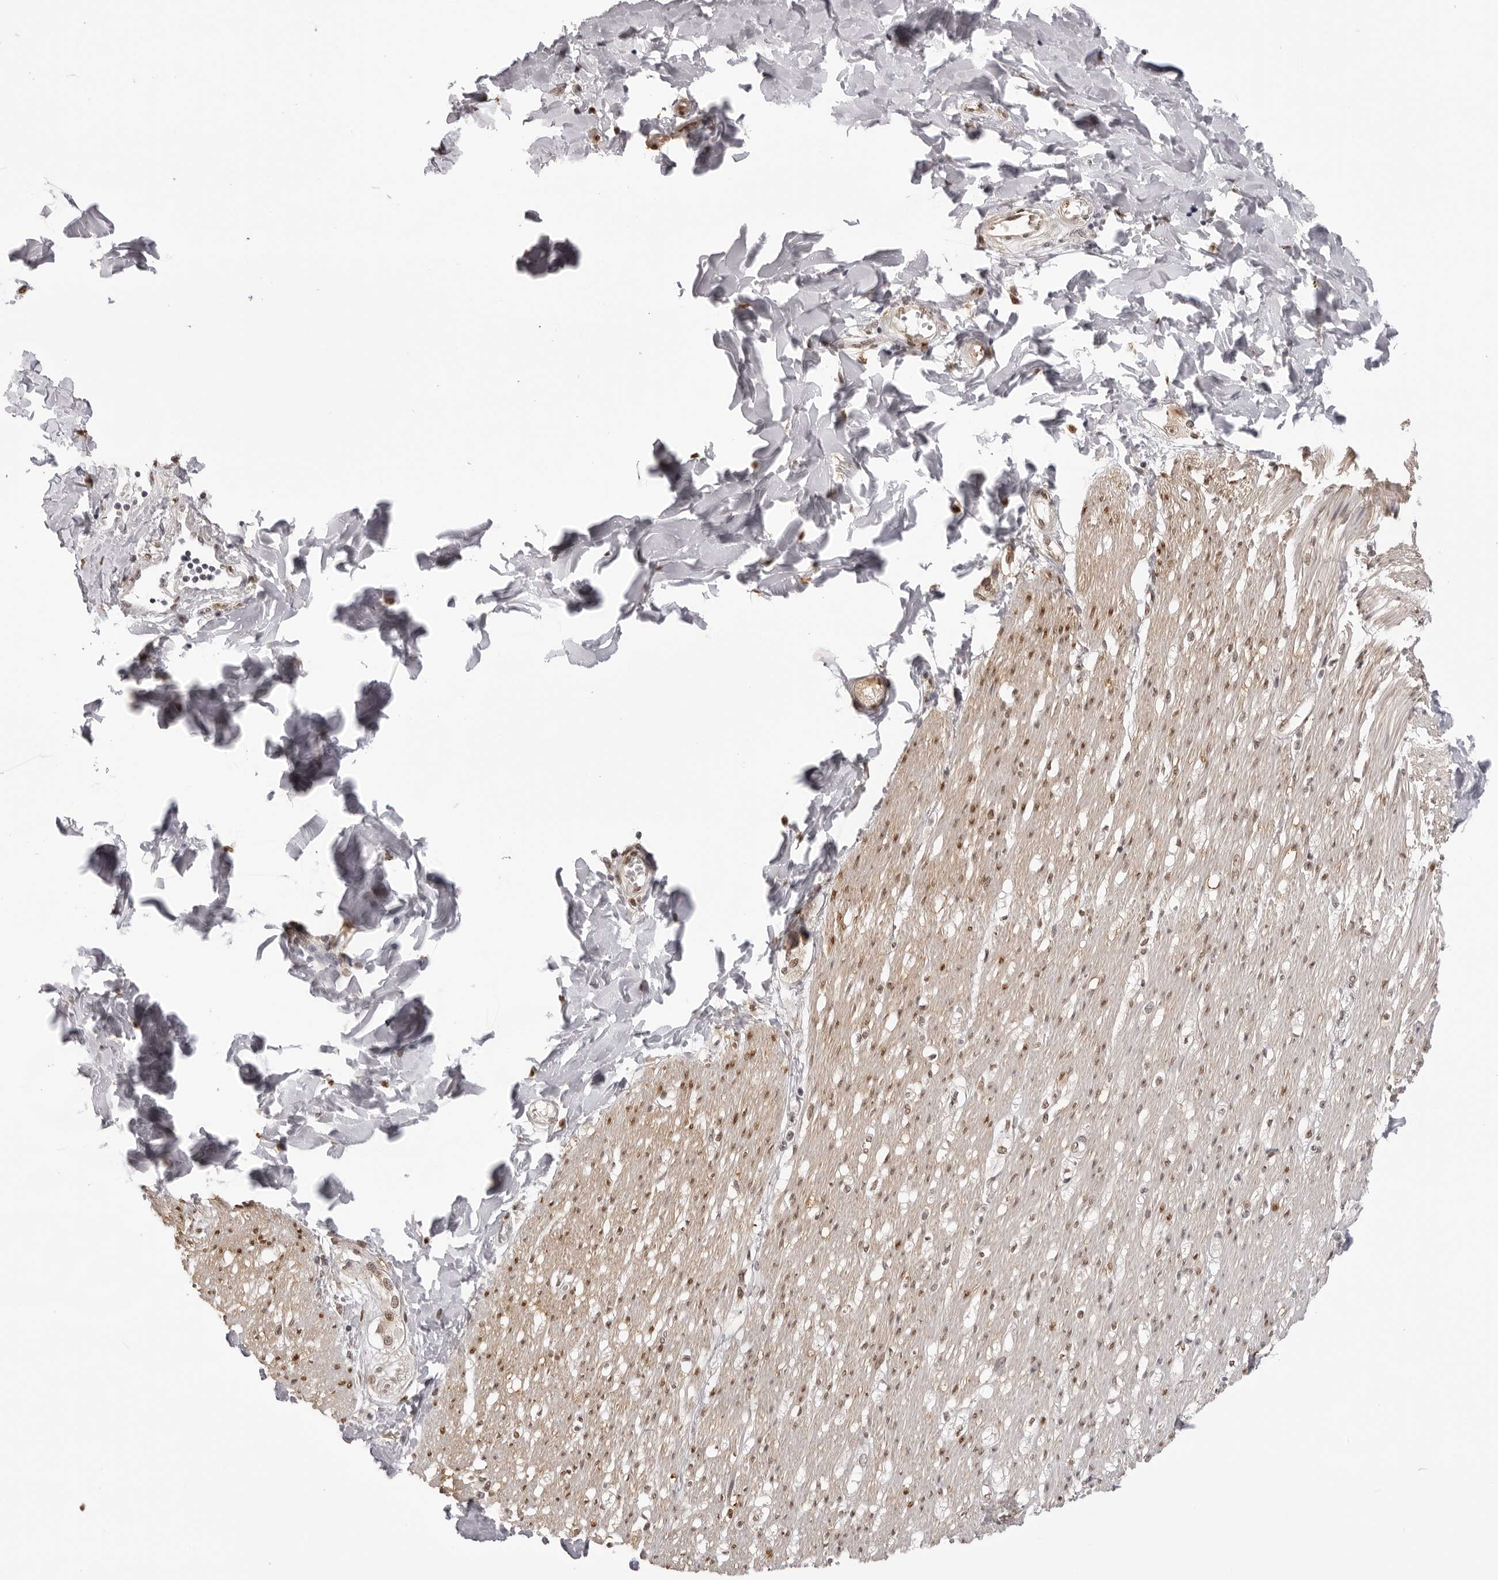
{"staining": {"intensity": "moderate", "quantity": ">75%", "location": "cytoplasmic/membranous,nuclear"}, "tissue": "smooth muscle", "cell_type": "Smooth muscle cells", "image_type": "normal", "snomed": [{"axis": "morphology", "description": "Normal tissue, NOS"}, {"axis": "morphology", "description": "Adenocarcinoma, NOS"}, {"axis": "topography", "description": "Colon"}, {"axis": "topography", "description": "Peripheral nerve tissue"}], "caption": "Smooth muscle cells exhibit medium levels of moderate cytoplasmic/membranous,nuclear positivity in about >75% of cells in normal smooth muscle.", "gene": "HSPA4", "patient": {"sex": "male", "age": 14}}